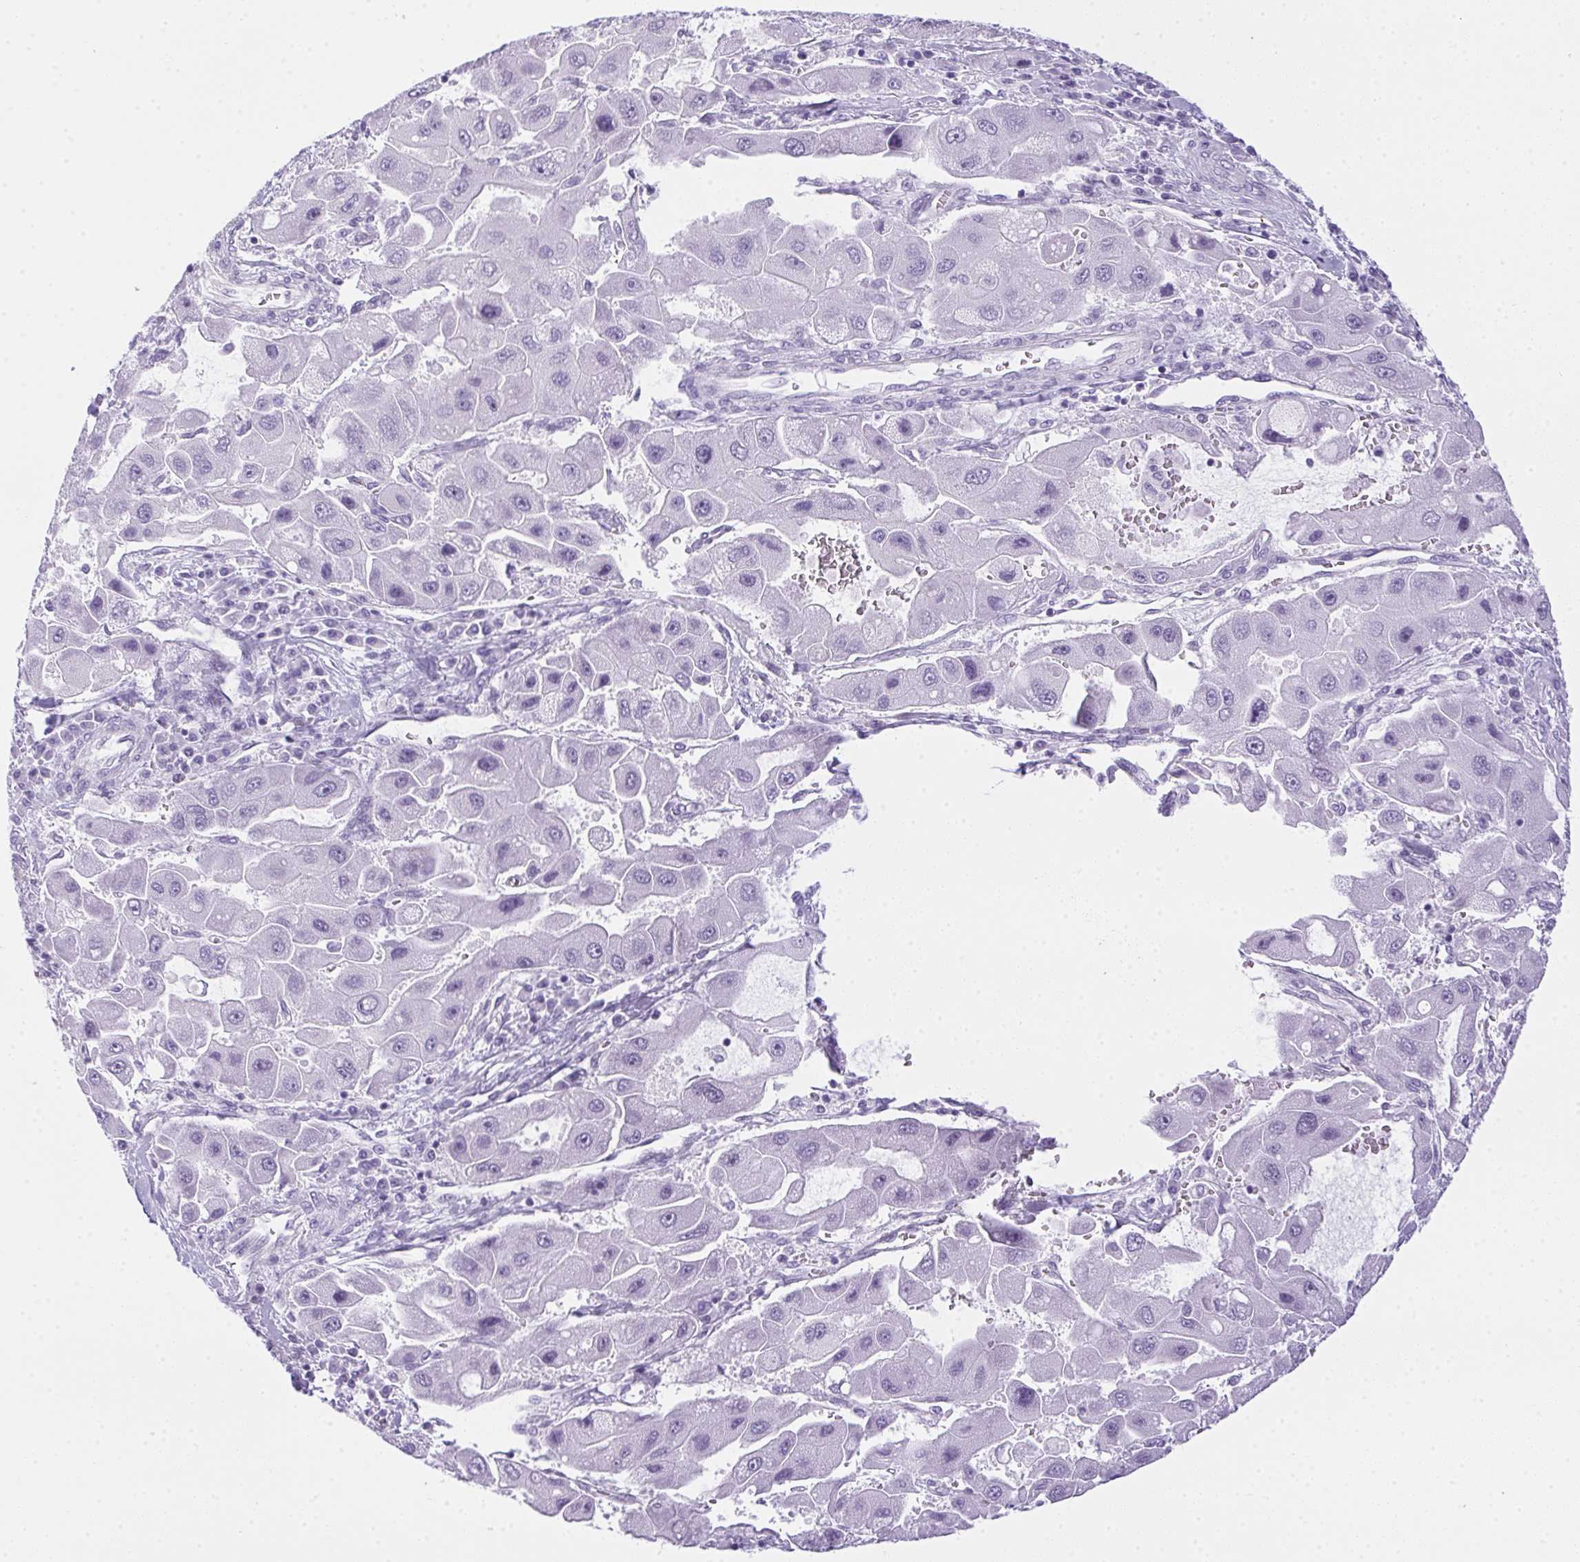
{"staining": {"intensity": "negative", "quantity": "none", "location": "none"}, "tissue": "liver cancer", "cell_type": "Tumor cells", "image_type": "cancer", "snomed": [{"axis": "morphology", "description": "Carcinoma, Hepatocellular, NOS"}, {"axis": "topography", "description": "Liver"}], "caption": "The histopathology image shows no staining of tumor cells in liver cancer.", "gene": "SPACA5B", "patient": {"sex": "male", "age": 24}}